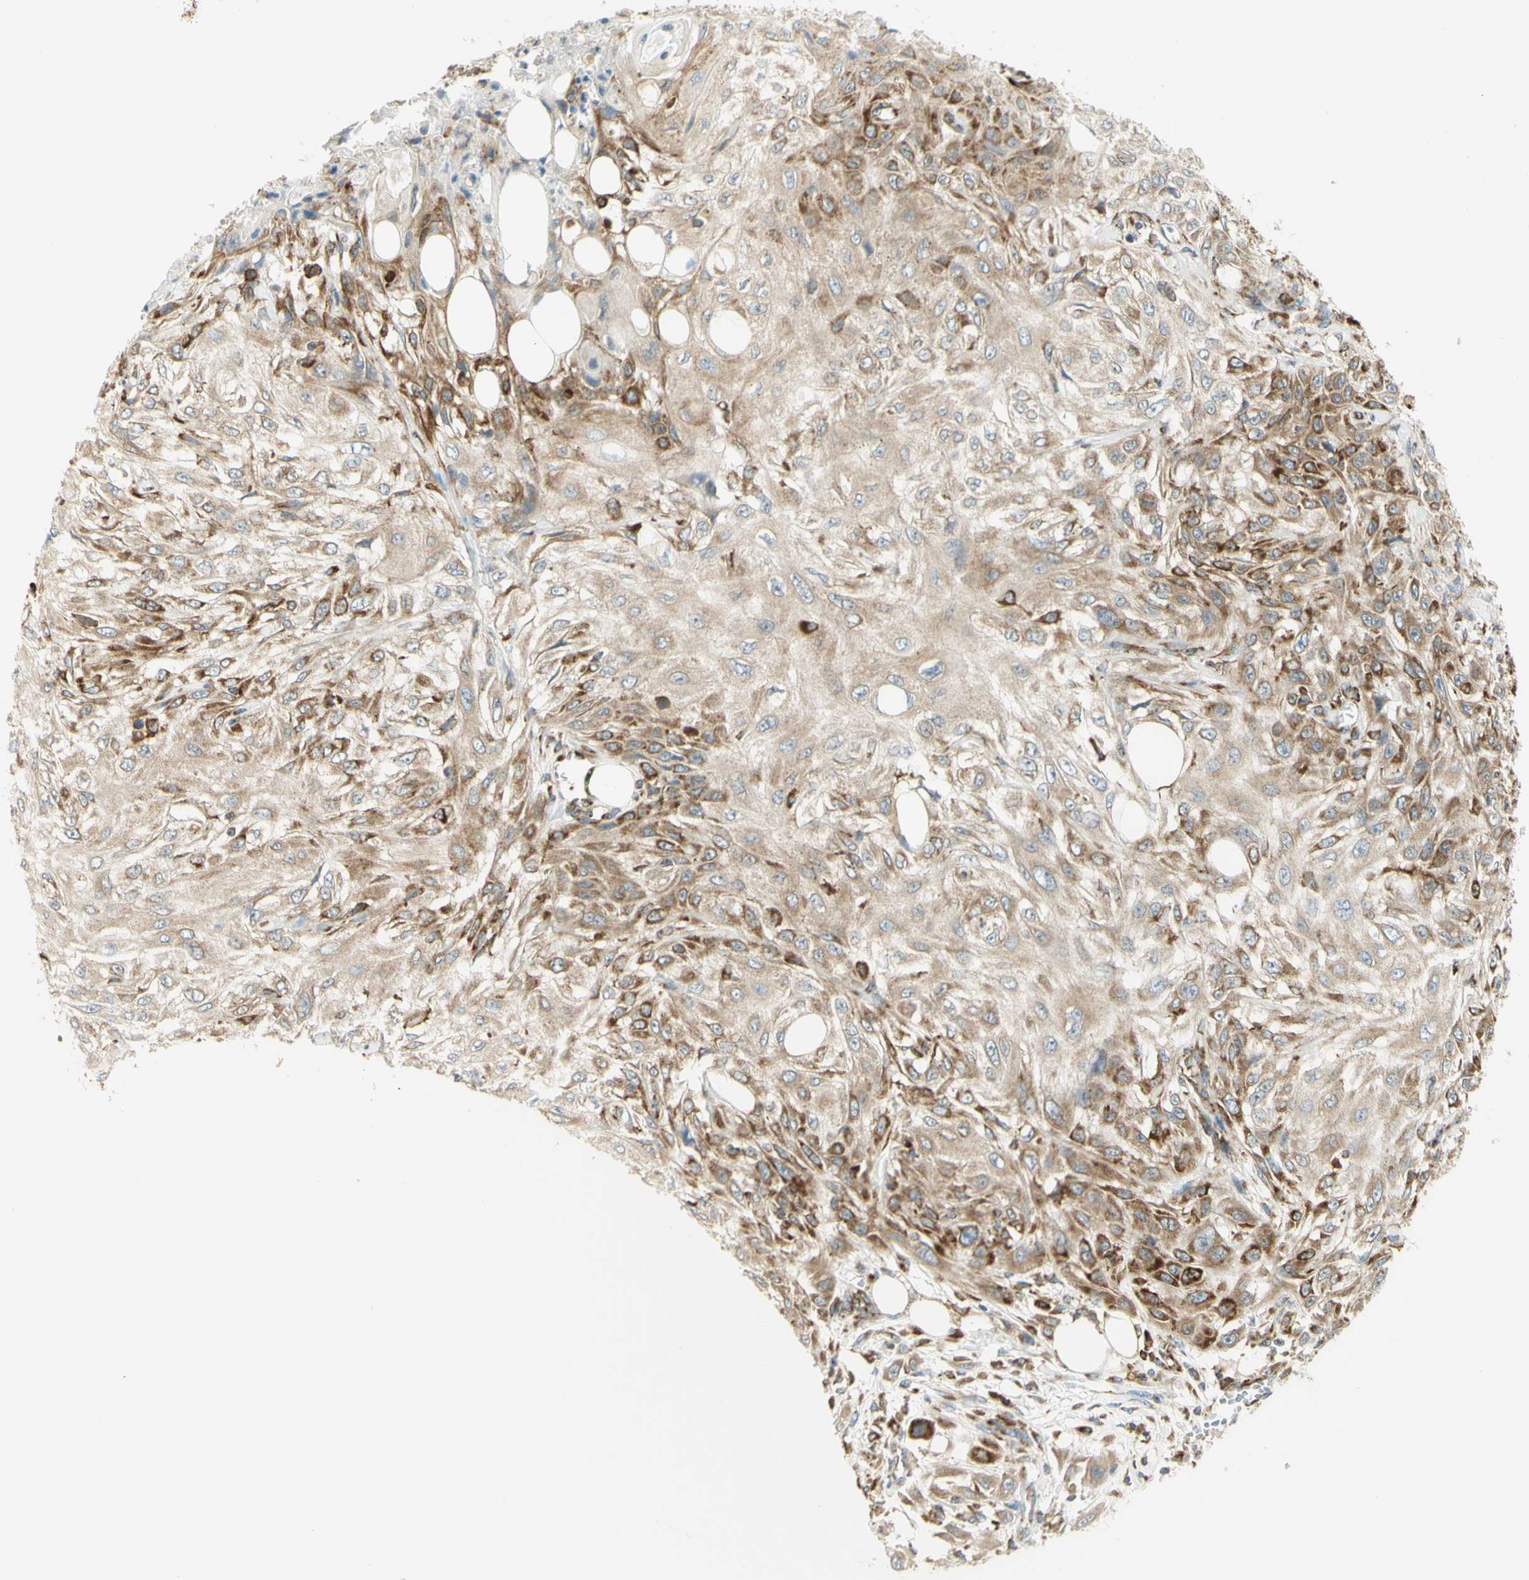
{"staining": {"intensity": "moderate", "quantity": ">75%", "location": "cytoplasmic/membranous"}, "tissue": "skin cancer", "cell_type": "Tumor cells", "image_type": "cancer", "snomed": [{"axis": "morphology", "description": "Squamous cell carcinoma, NOS"}, {"axis": "topography", "description": "Skin"}], "caption": "Immunohistochemistry (IHC) of human skin squamous cell carcinoma shows medium levels of moderate cytoplasmic/membranous staining in about >75% of tumor cells.", "gene": "MANF", "patient": {"sex": "male", "age": 75}}